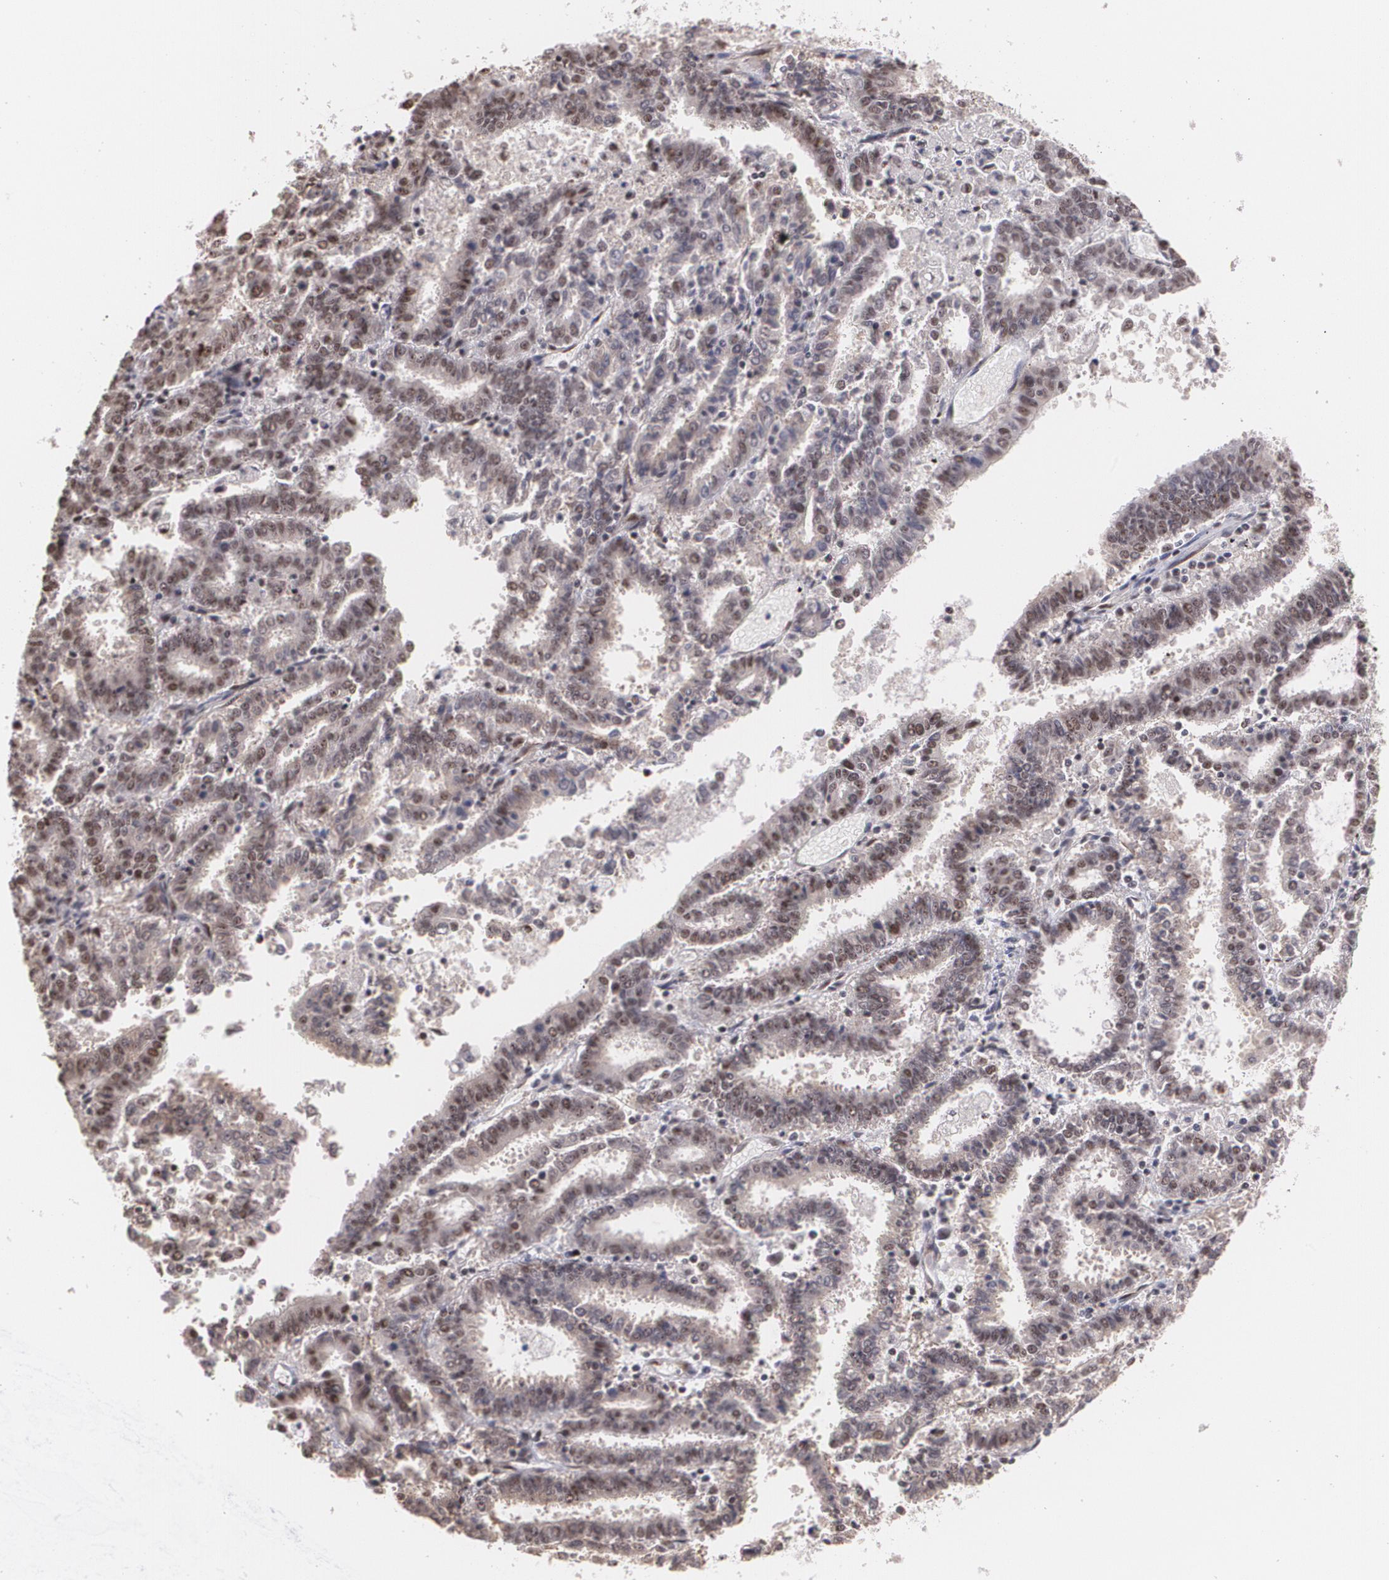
{"staining": {"intensity": "moderate", "quantity": ">75%", "location": "cytoplasmic/membranous,nuclear"}, "tissue": "endometrial cancer", "cell_type": "Tumor cells", "image_type": "cancer", "snomed": [{"axis": "morphology", "description": "Adenocarcinoma, NOS"}, {"axis": "topography", "description": "Uterus"}], "caption": "High-power microscopy captured an IHC micrograph of endometrial cancer (adenocarcinoma), revealing moderate cytoplasmic/membranous and nuclear positivity in approximately >75% of tumor cells. The protein is stained brown, and the nuclei are stained in blue (DAB (3,3'-diaminobenzidine) IHC with brightfield microscopy, high magnification).", "gene": "C6orf15", "patient": {"sex": "female", "age": 83}}